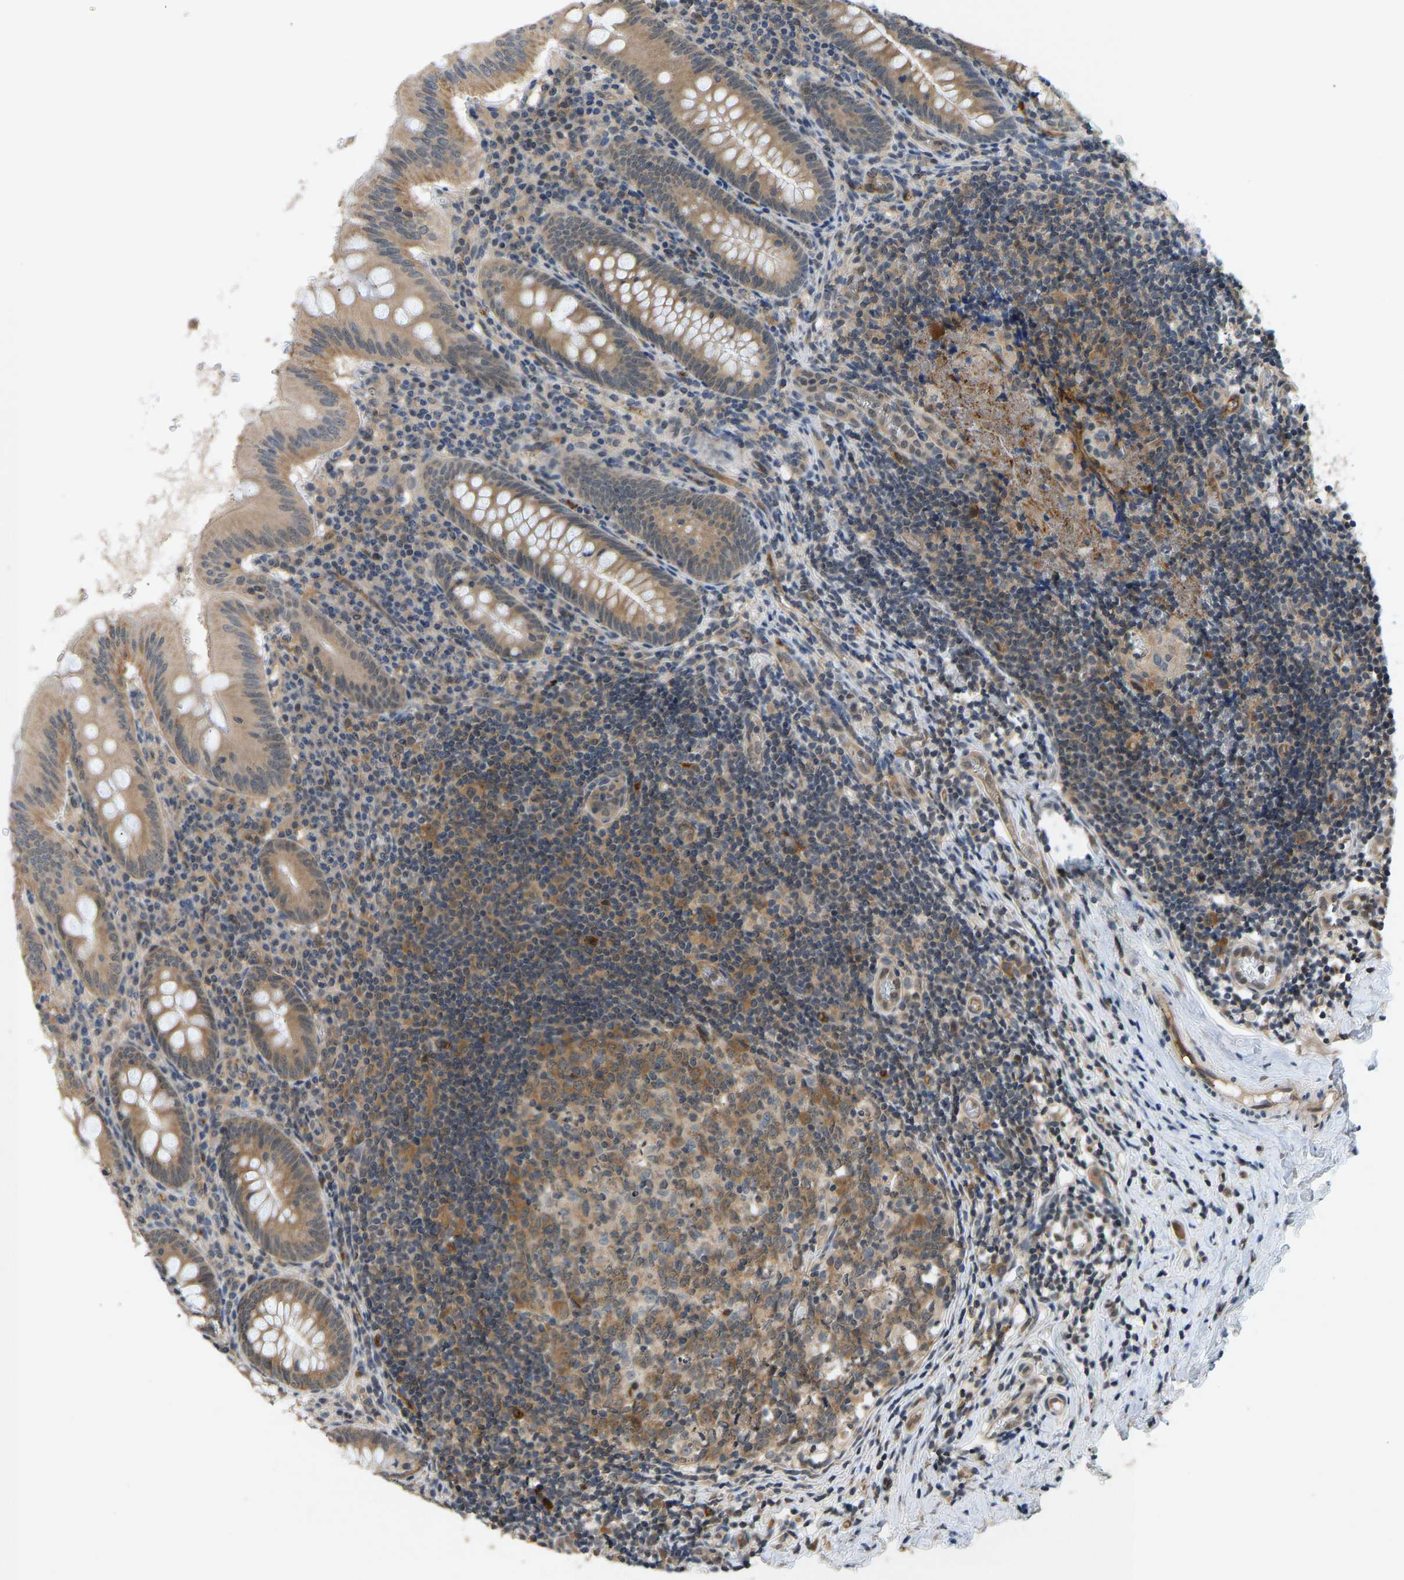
{"staining": {"intensity": "moderate", "quantity": ">75%", "location": "cytoplasmic/membranous"}, "tissue": "appendix", "cell_type": "Glandular cells", "image_type": "normal", "snomed": [{"axis": "morphology", "description": "Normal tissue, NOS"}, {"axis": "topography", "description": "Appendix"}], "caption": "Moderate cytoplasmic/membranous protein staining is appreciated in about >75% of glandular cells in appendix.", "gene": "CCT8", "patient": {"sex": "male", "age": 8}}